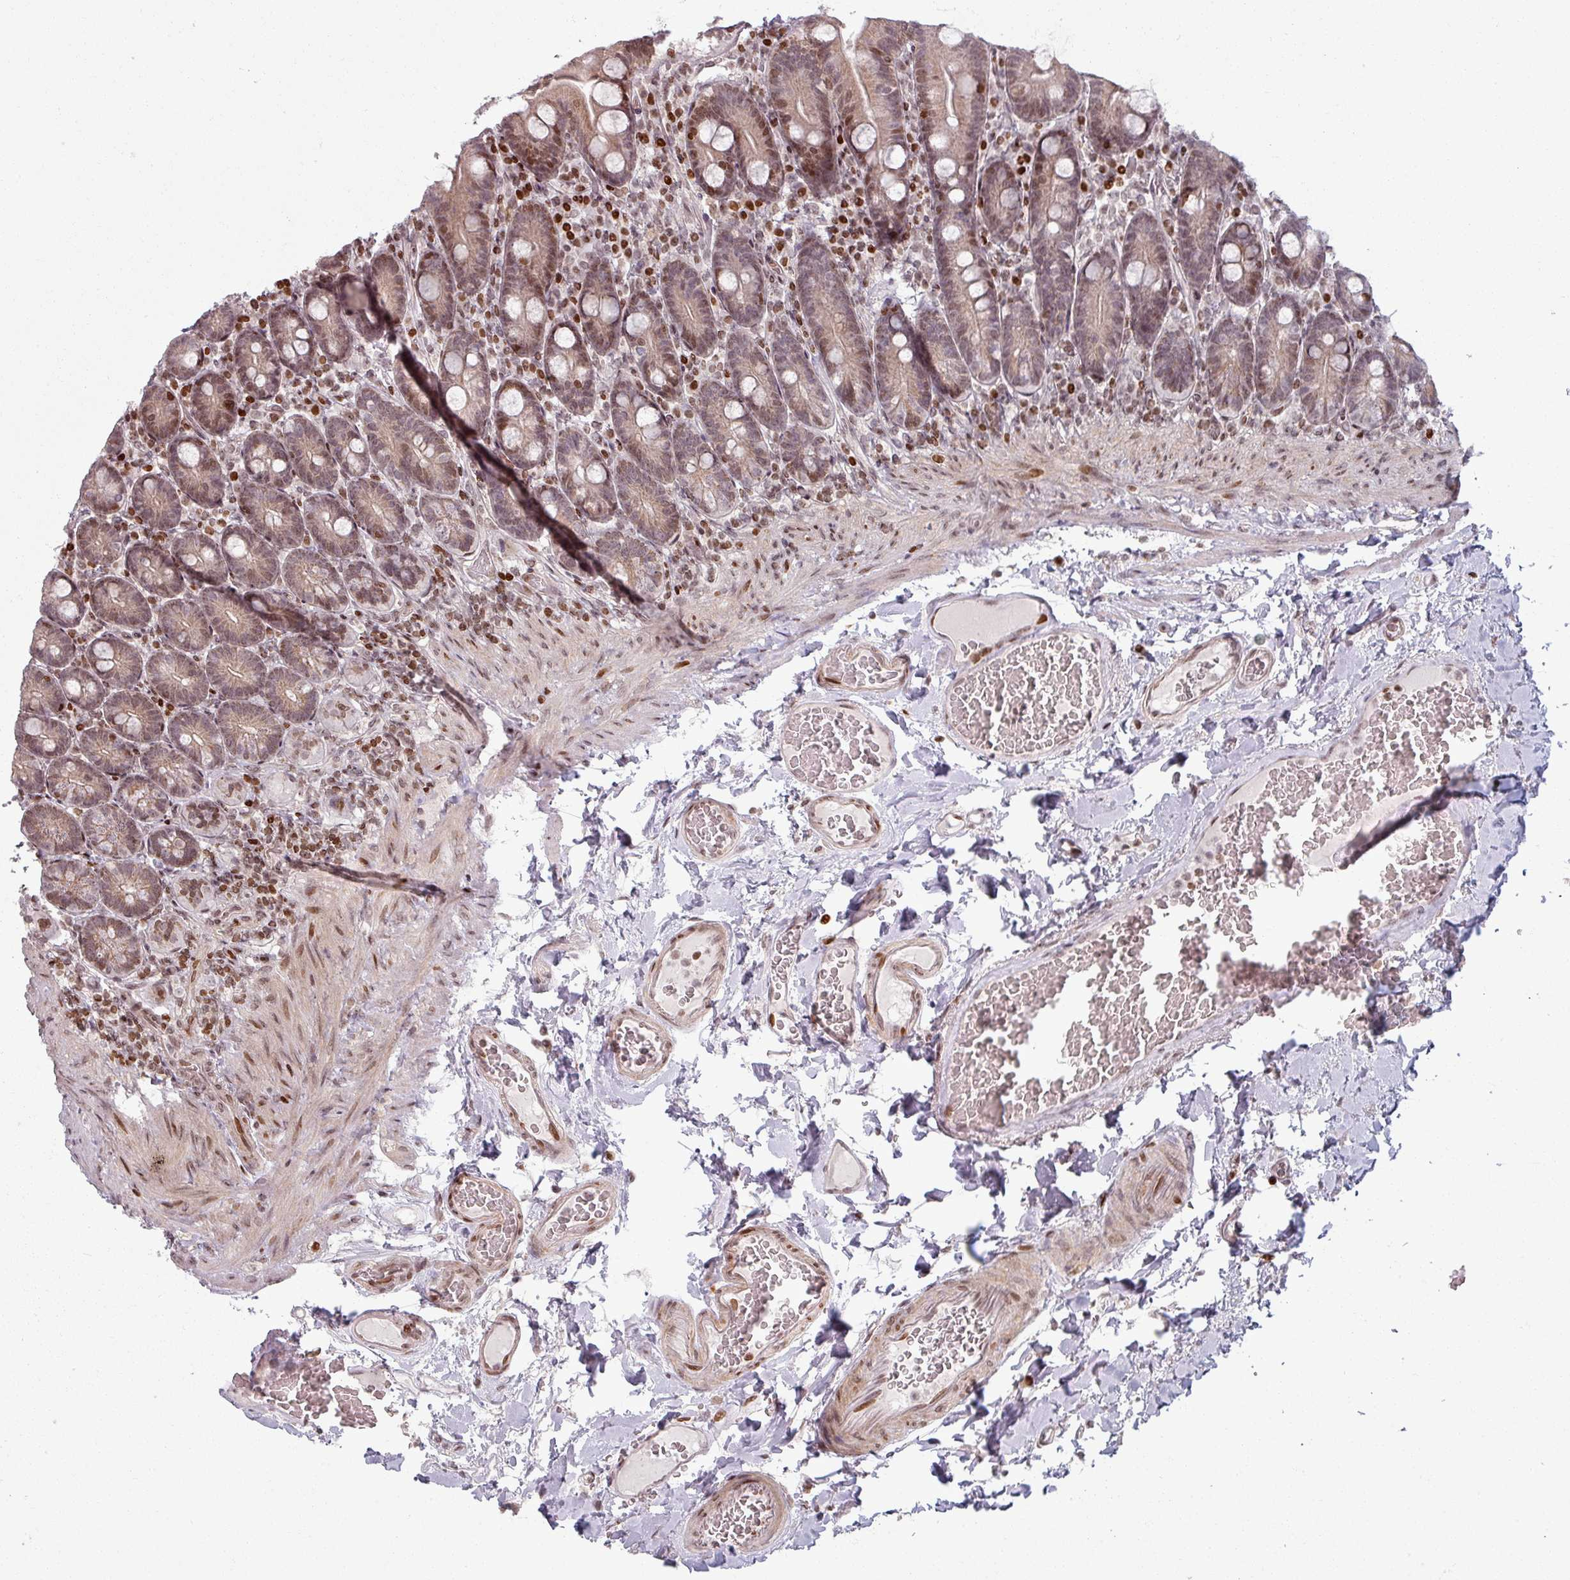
{"staining": {"intensity": "moderate", "quantity": ">75%", "location": "cytoplasmic/membranous,nuclear"}, "tissue": "duodenum", "cell_type": "Glandular cells", "image_type": "normal", "snomed": [{"axis": "morphology", "description": "Normal tissue, NOS"}, {"axis": "topography", "description": "Duodenum"}], "caption": "Immunohistochemical staining of unremarkable human duodenum exhibits moderate cytoplasmic/membranous,nuclear protein expression in approximately >75% of glandular cells. (brown staining indicates protein expression, while blue staining denotes nuclei).", "gene": "NCOR1", "patient": {"sex": "female", "age": 62}}